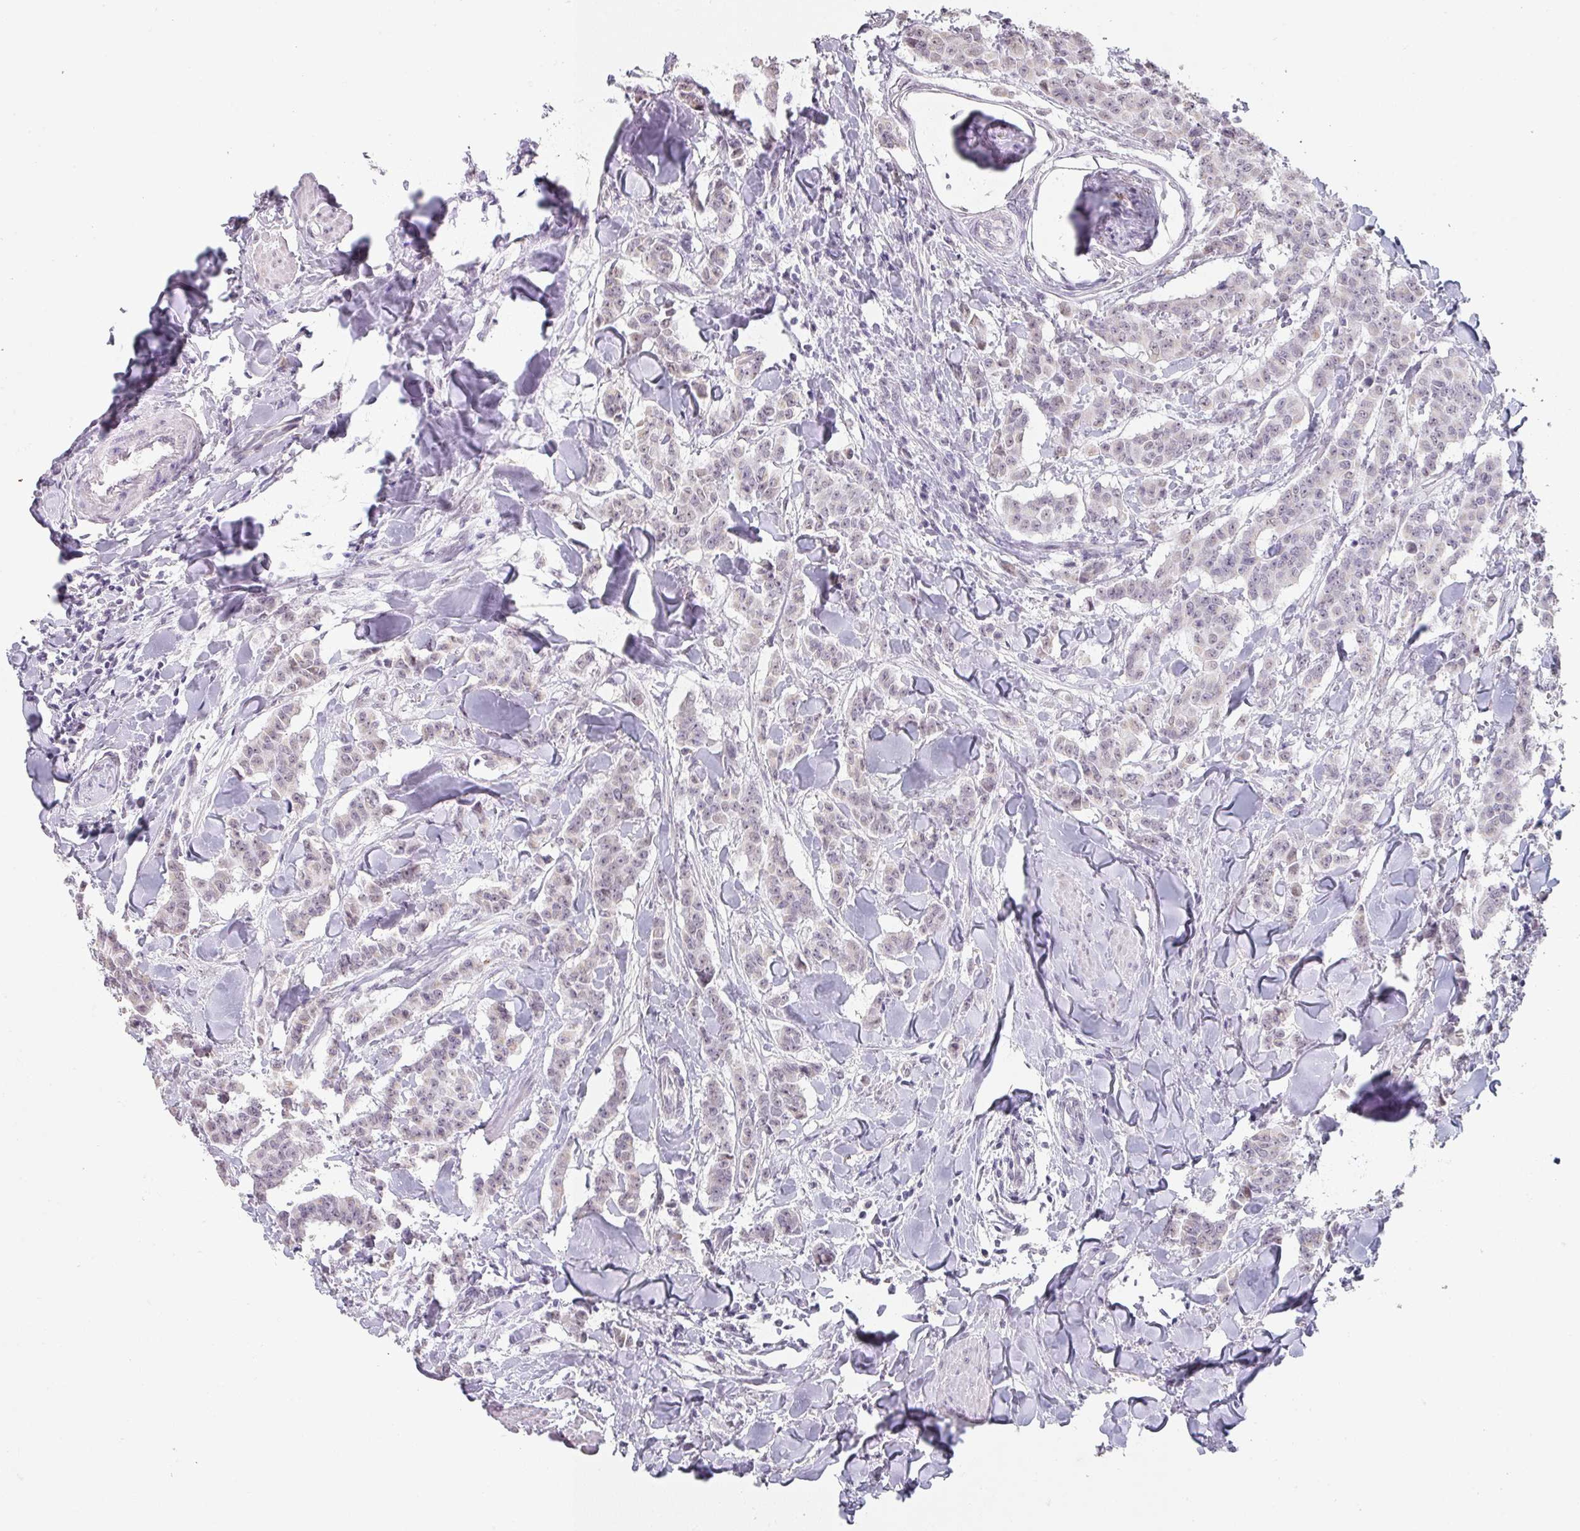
{"staining": {"intensity": "negative", "quantity": "none", "location": "none"}, "tissue": "breast cancer", "cell_type": "Tumor cells", "image_type": "cancer", "snomed": [{"axis": "morphology", "description": "Duct carcinoma"}, {"axis": "topography", "description": "Breast"}], "caption": "This micrograph is of breast cancer (infiltrating ductal carcinoma) stained with immunohistochemistry (IHC) to label a protein in brown with the nuclei are counter-stained blue. There is no expression in tumor cells.", "gene": "SPRR1A", "patient": {"sex": "female", "age": 40}}